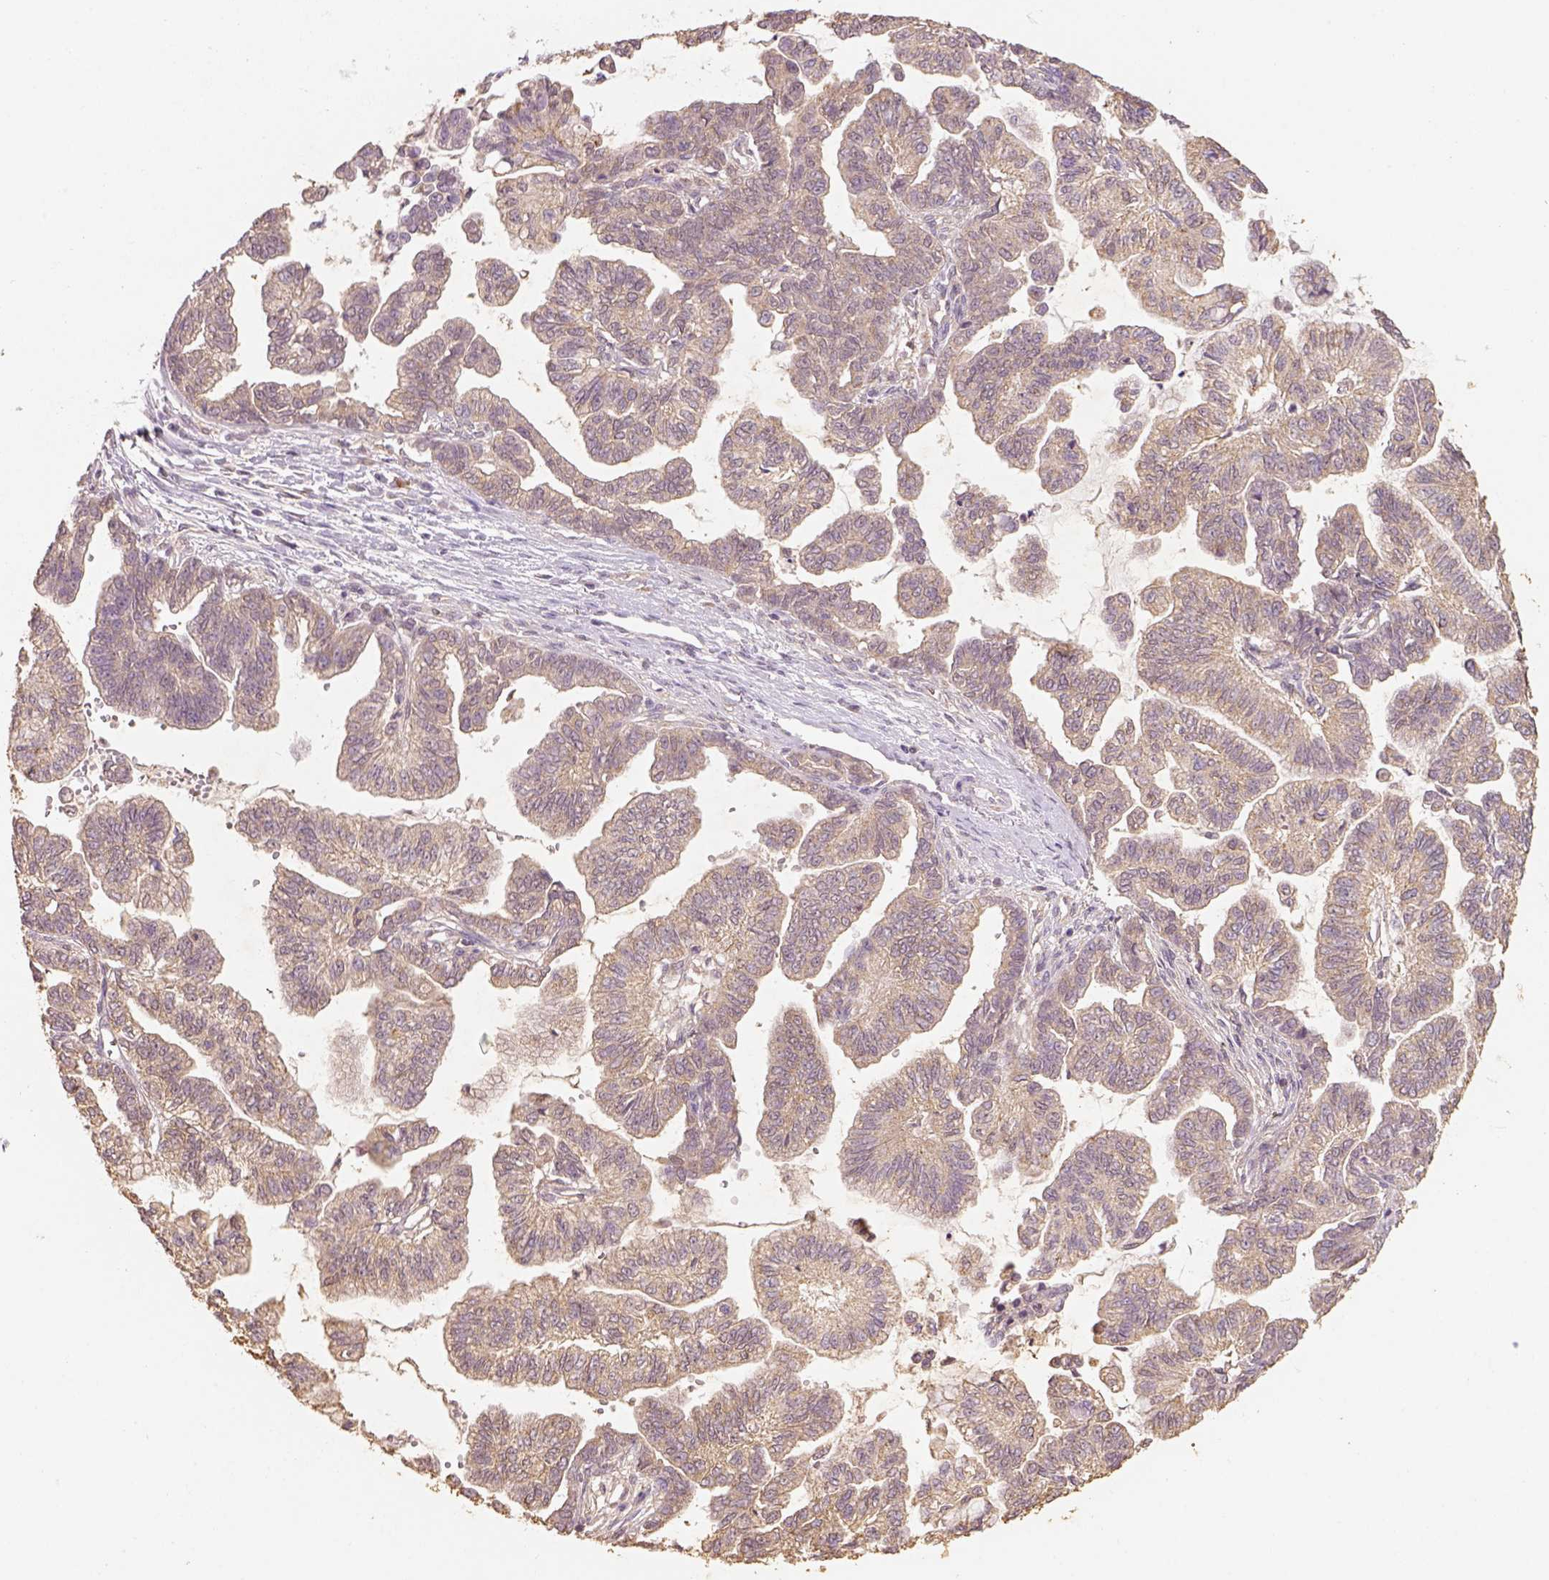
{"staining": {"intensity": "weak", "quantity": ">75%", "location": "cytoplasmic/membranous"}, "tissue": "stomach cancer", "cell_type": "Tumor cells", "image_type": "cancer", "snomed": [{"axis": "morphology", "description": "Adenocarcinoma, NOS"}, {"axis": "topography", "description": "Stomach"}], "caption": "Immunohistochemical staining of human adenocarcinoma (stomach) reveals low levels of weak cytoplasmic/membranous protein expression in approximately >75% of tumor cells.", "gene": "AP2B1", "patient": {"sex": "male", "age": 83}}